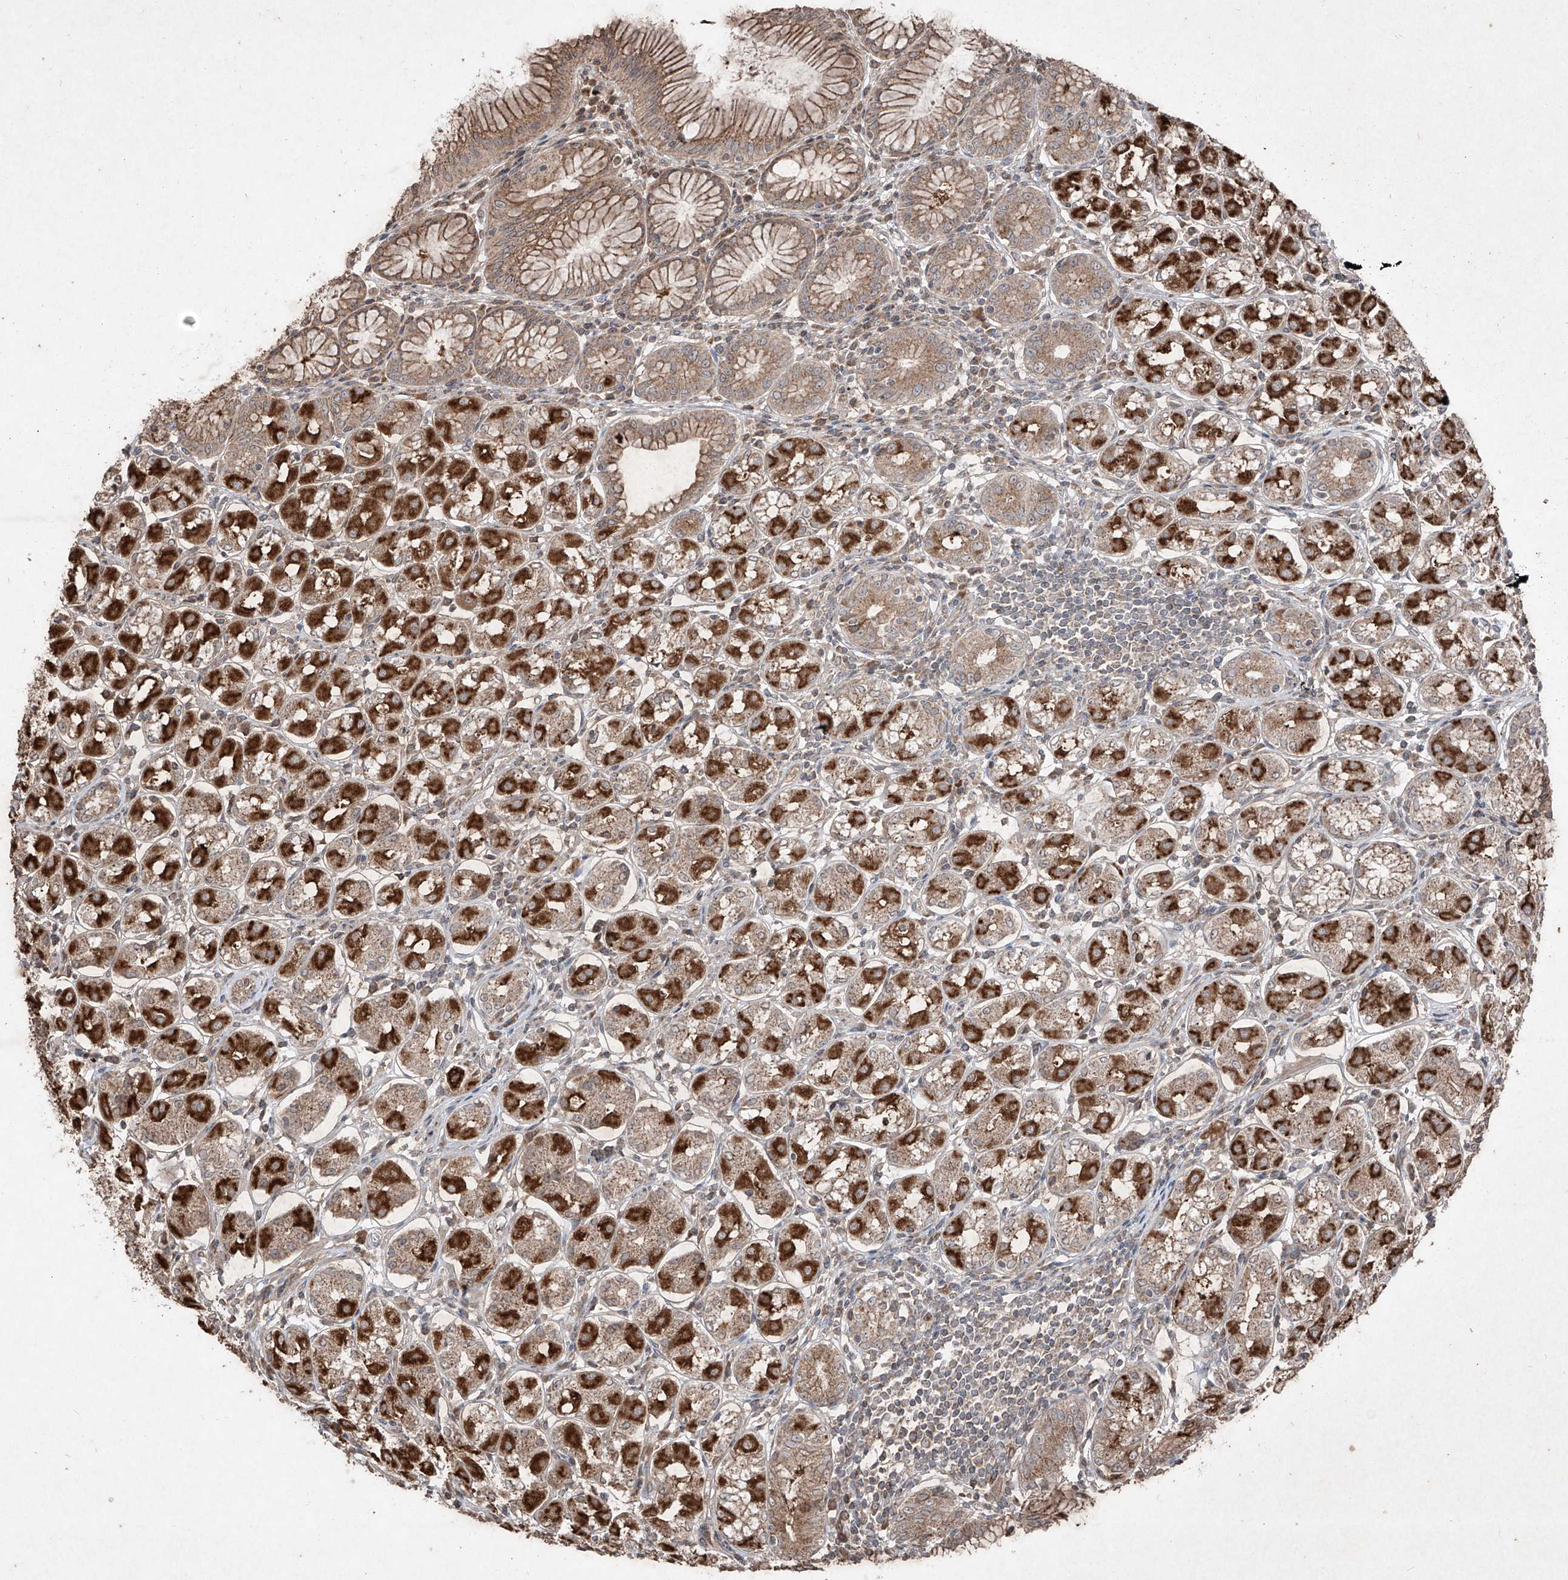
{"staining": {"intensity": "strong", "quantity": ">75%", "location": "cytoplasmic/membranous"}, "tissue": "stomach", "cell_type": "Glandular cells", "image_type": "normal", "snomed": [{"axis": "morphology", "description": "Normal tissue, NOS"}, {"axis": "topography", "description": "Stomach, lower"}], "caption": "Stomach stained with DAB (3,3'-diaminobenzidine) IHC exhibits high levels of strong cytoplasmic/membranous staining in about >75% of glandular cells. Using DAB (brown) and hematoxylin (blue) stains, captured at high magnification using brightfield microscopy.", "gene": "ABCD3", "patient": {"sex": "female", "age": 56}}